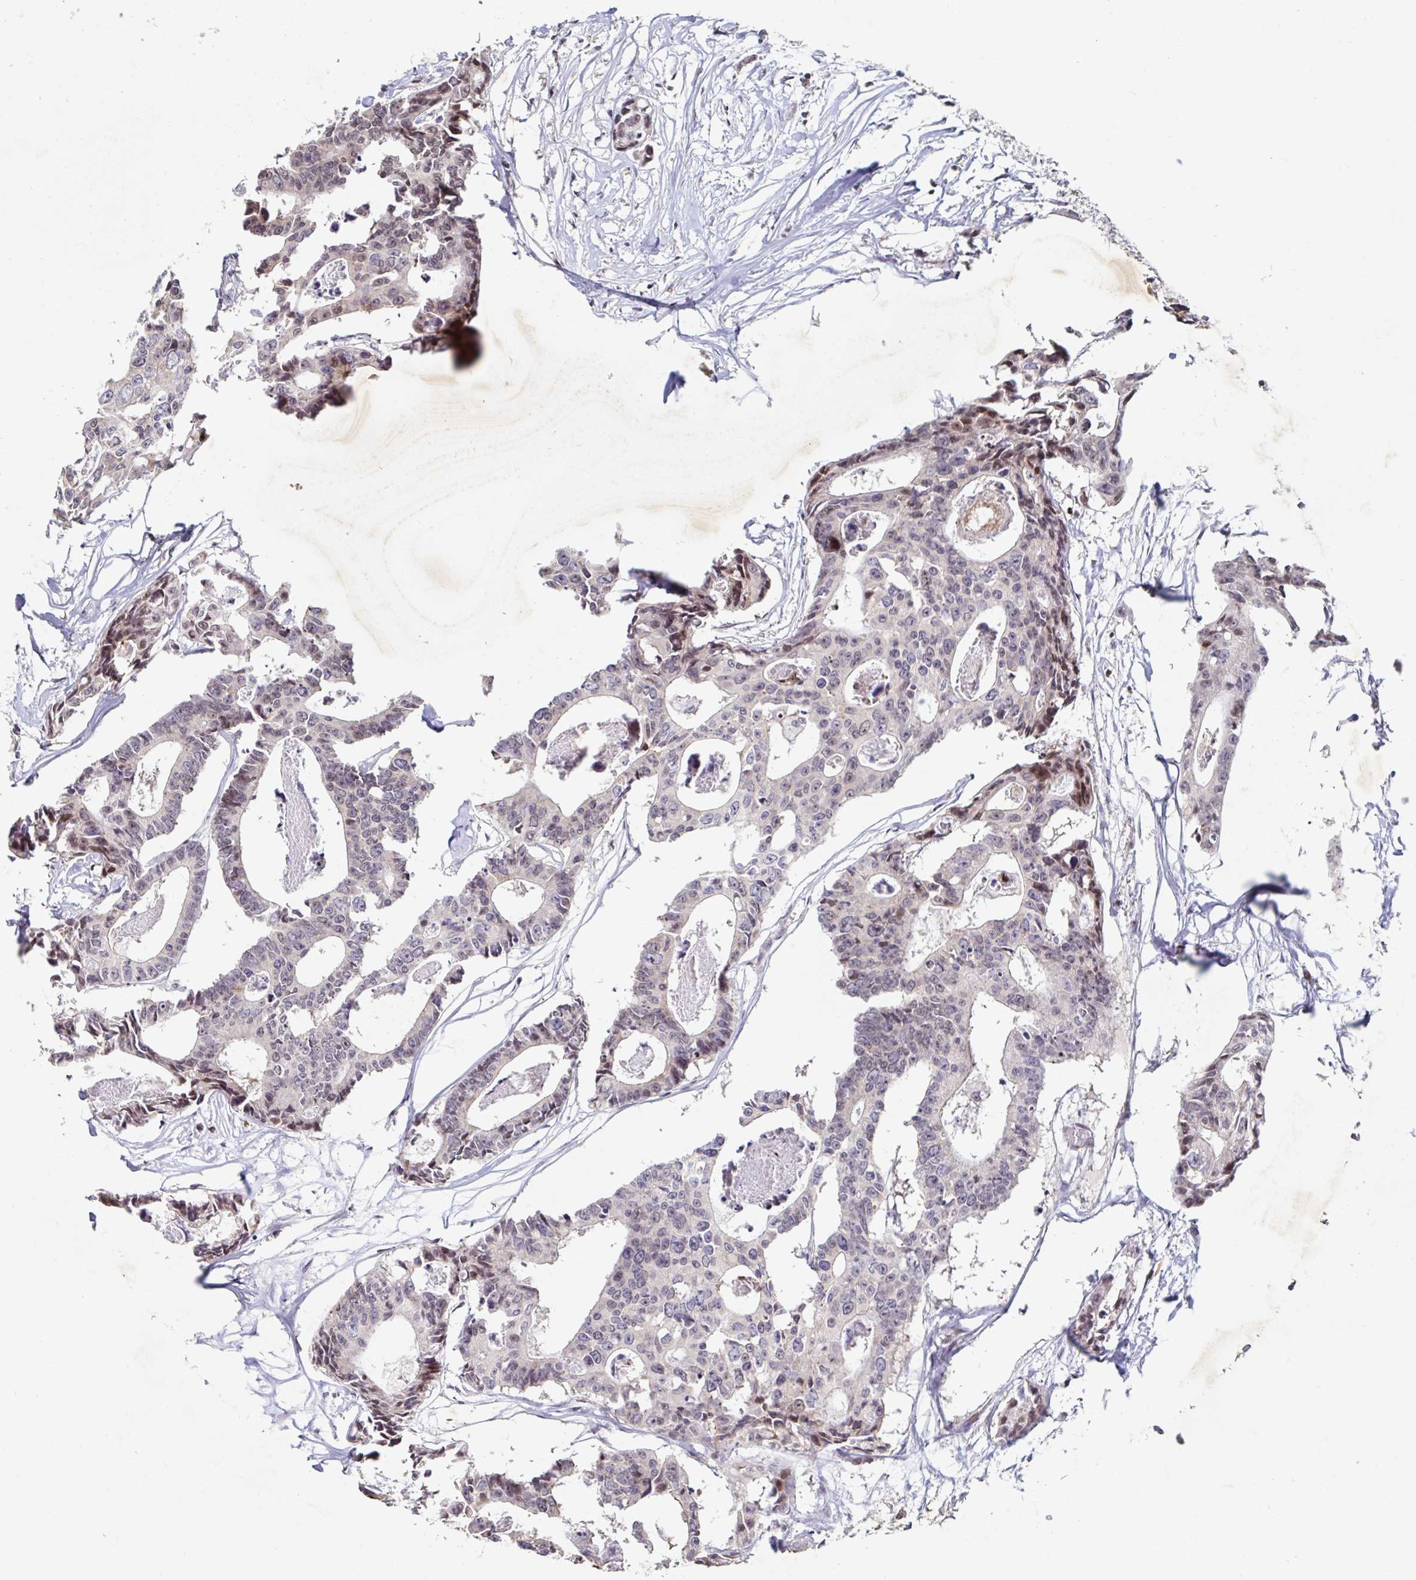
{"staining": {"intensity": "moderate", "quantity": "<25%", "location": "nuclear"}, "tissue": "colorectal cancer", "cell_type": "Tumor cells", "image_type": "cancer", "snomed": [{"axis": "morphology", "description": "Adenocarcinoma, NOS"}, {"axis": "topography", "description": "Rectum"}], "caption": "Colorectal adenocarcinoma stained with a protein marker exhibits moderate staining in tumor cells.", "gene": "C19orf53", "patient": {"sex": "male", "age": 57}}